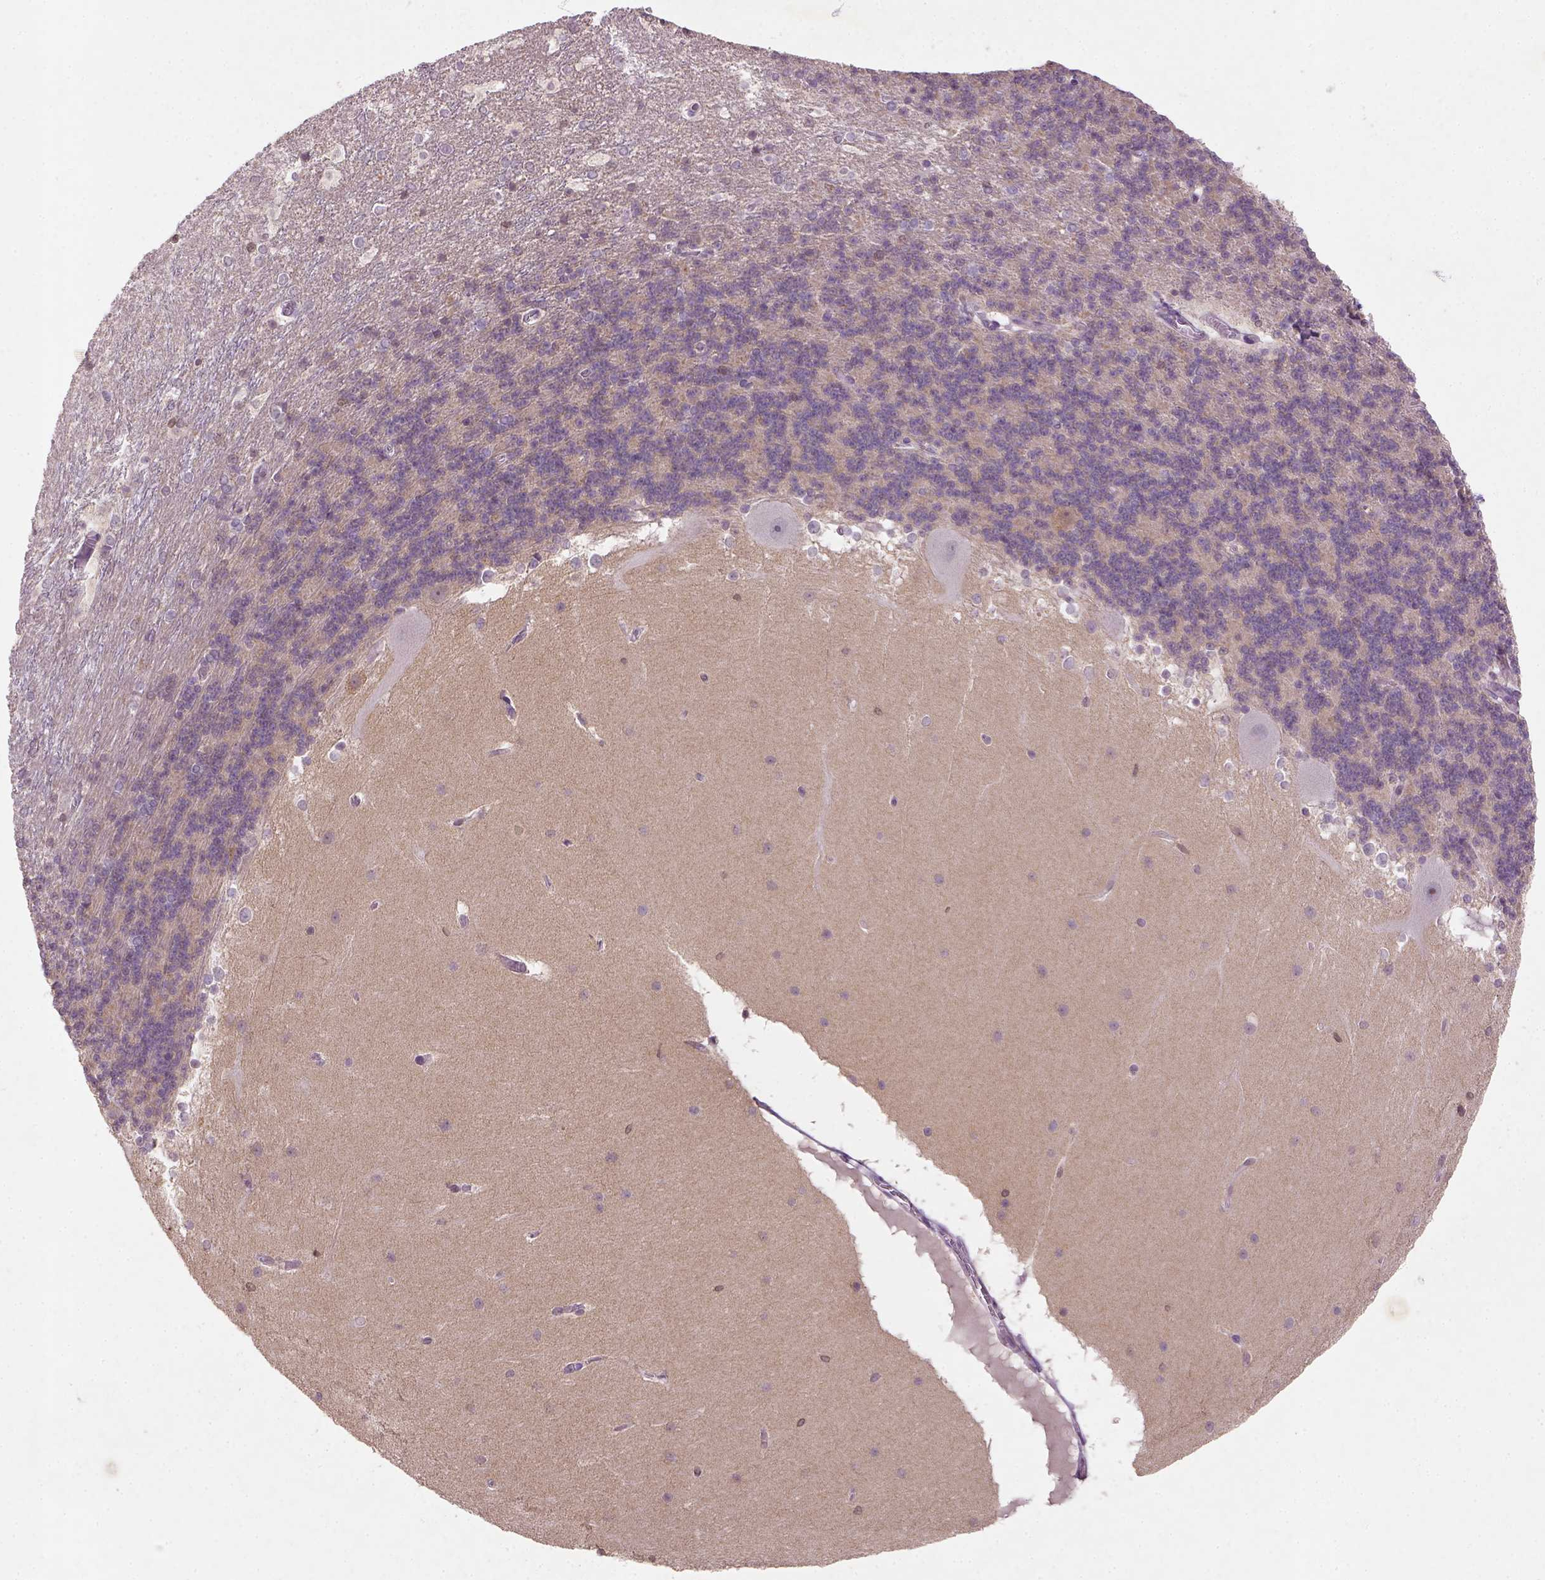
{"staining": {"intensity": "negative", "quantity": "none", "location": "none"}, "tissue": "cerebellum", "cell_type": "Cells in granular layer", "image_type": "normal", "snomed": [{"axis": "morphology", "description": "Normal tissue, NOS"}, {"axis": "topography", "description": "Cerebellum"}], "caption": "Protein analysis of normal cerebellum shows no significant expression in cells in granular layer.", "gene": "NUDT3", "patient": {"sex": "female", "age": 19}}